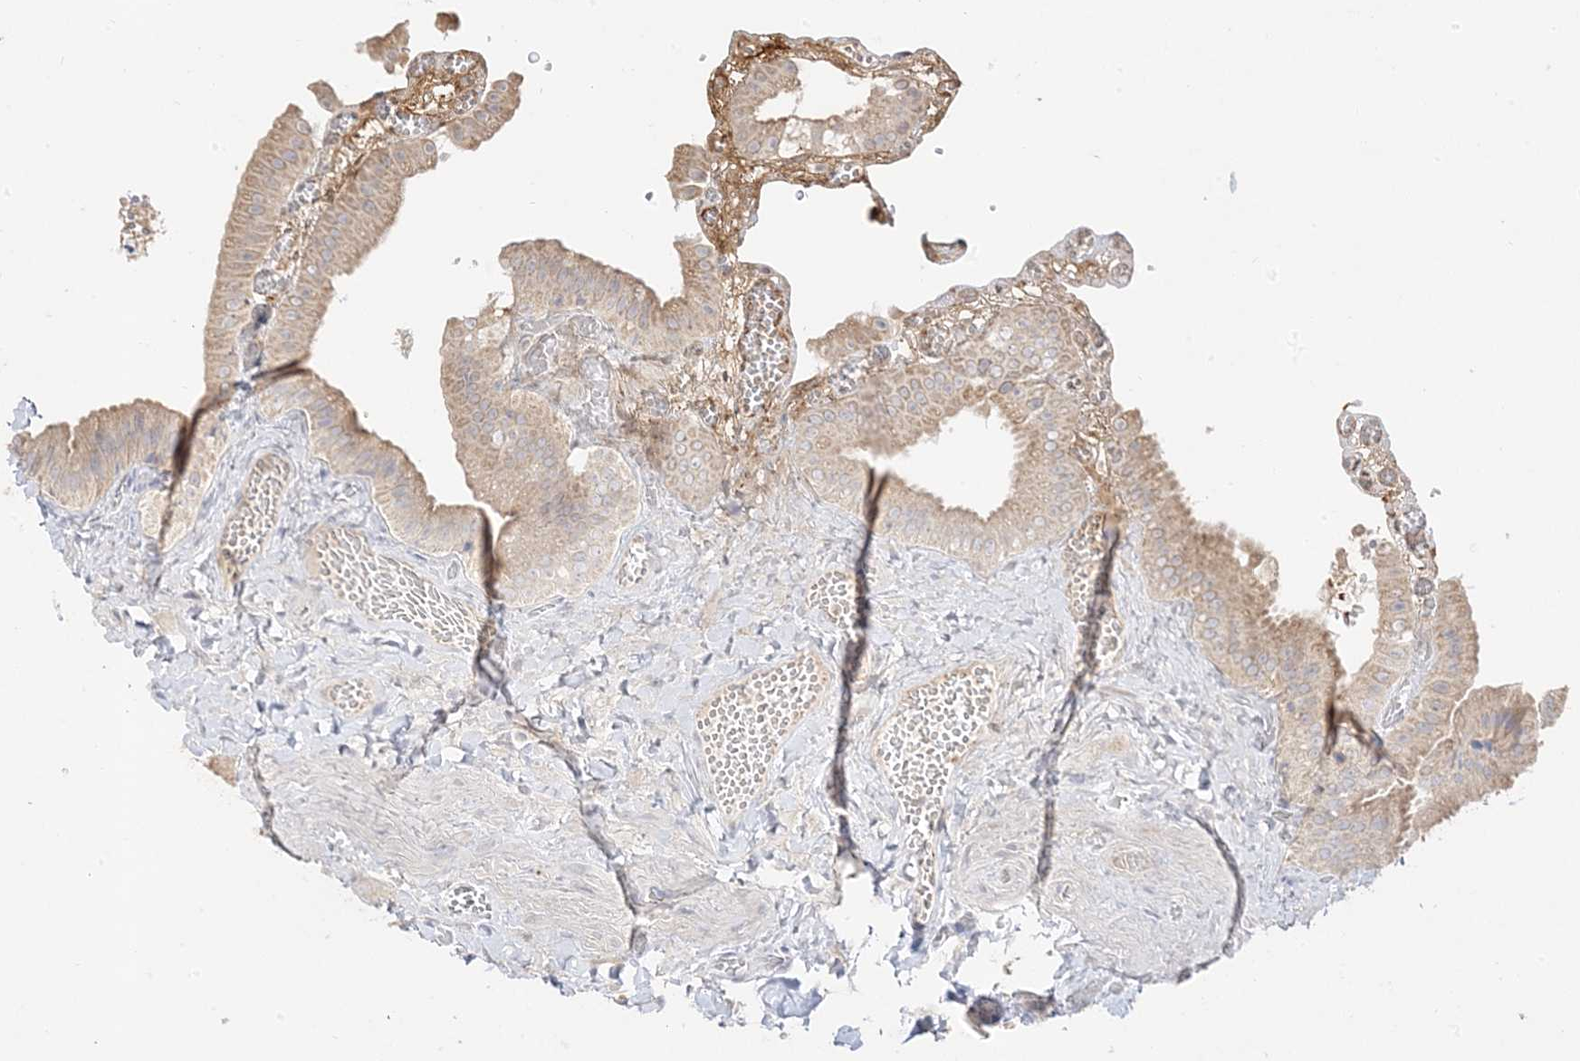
{"staining": {"intensity": "moderate", "quantity": "25%-75%", "location": "cytoplasmic/membranous"}, "tissue": "gallbladder", "cell_type": "Glandular cells", "image_type": "normal", "snomed": [{"axis": "morphology", "description": "Normal tissue, NOS"}, {"axis": "topography", "description": "Gallbladder"}], "caption": "Protein staining displays moderate cytoplasmic/membranous expression in approximately 25%-75% of glandular cells in benign gallbladder.", "gene": "TRANK1", "patient": {"sex": "female", "age": 64}}